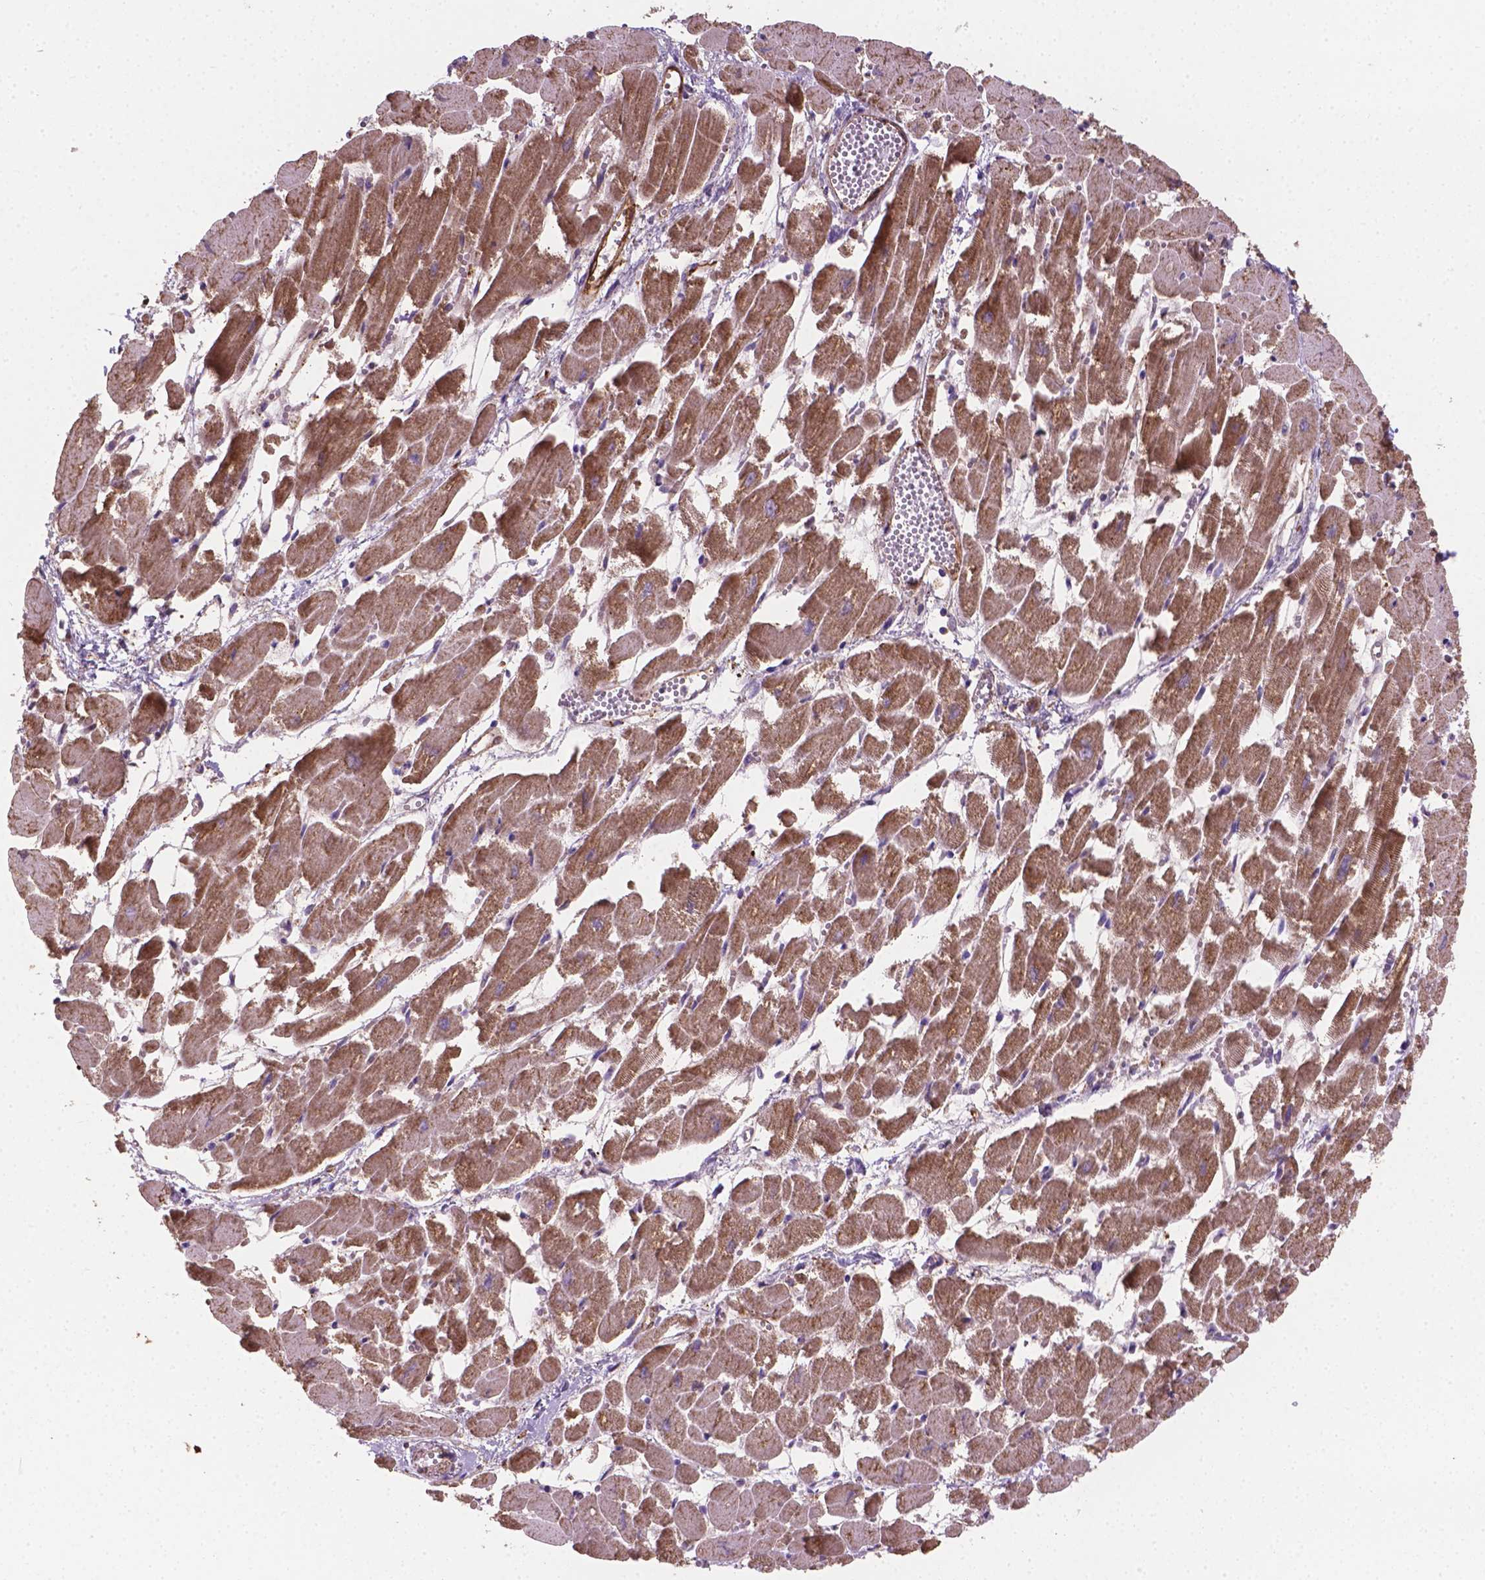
{"staining": {"intensity": "moderate", "quantity": "25%-75%", "location": "cytoplasmic/membranous"}, "tissue": "heart muscle", "cell_type": "Cardiomyocytes", "image_type": "normal", "snomed": [{"axis": "morphology", "description": "Normal tissue, NOS"}, {"axis": "topography", "description": "Heart"}], "caption": "A histopathology image of heart muscle stained for a protein demonstrates moderate cytoplasmic/membranous brown staining in cardiomyocytes. The staining was performed using DAB (3,3'-diaminobenzidine), with brown indicating positive protein expression. Nuclei are stained blue with hematoxylin.", "gene": "TCAF1", "patient": {"sex": "female", "age": 52}}